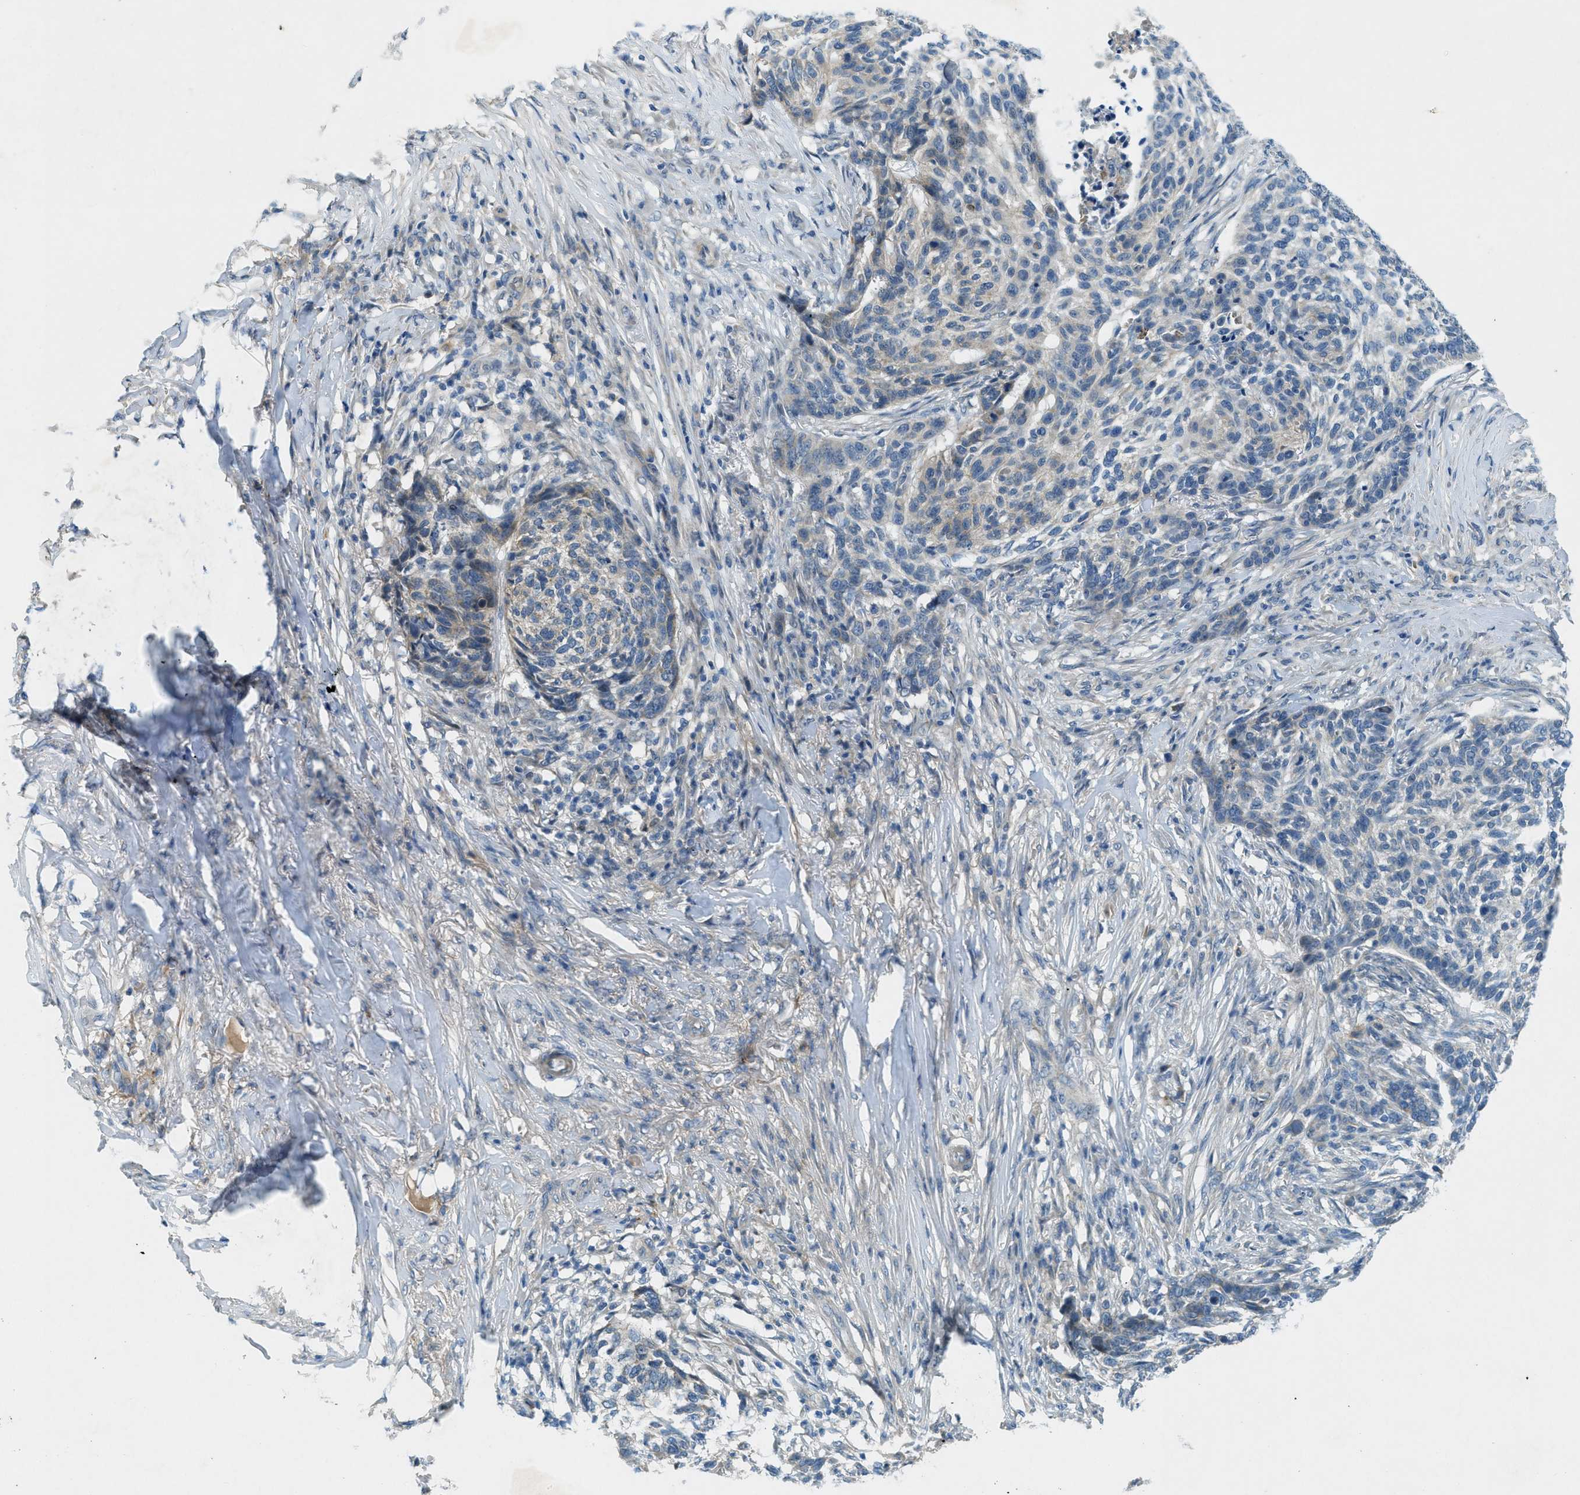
{"staining": {"intensity": "negative", "quantity": "none", "location": "none"}, "tissue": "skin cancer", "cell_type": "Tumor cells", "image_type": "cancer", "snomed": [{"axis": "morphology", "description": "Basal cell carcinoma"}, {"axis": "topography", "description": "Skin"}], "caption": "DAB (3,3'-diaminobenzidine) immunohistochemical staining of human basal cell carcinoma (skin) reveals no significant positivity in tumor cells.", "gene": "SNX14", "patient": {"sex": "male", "age": 85}}